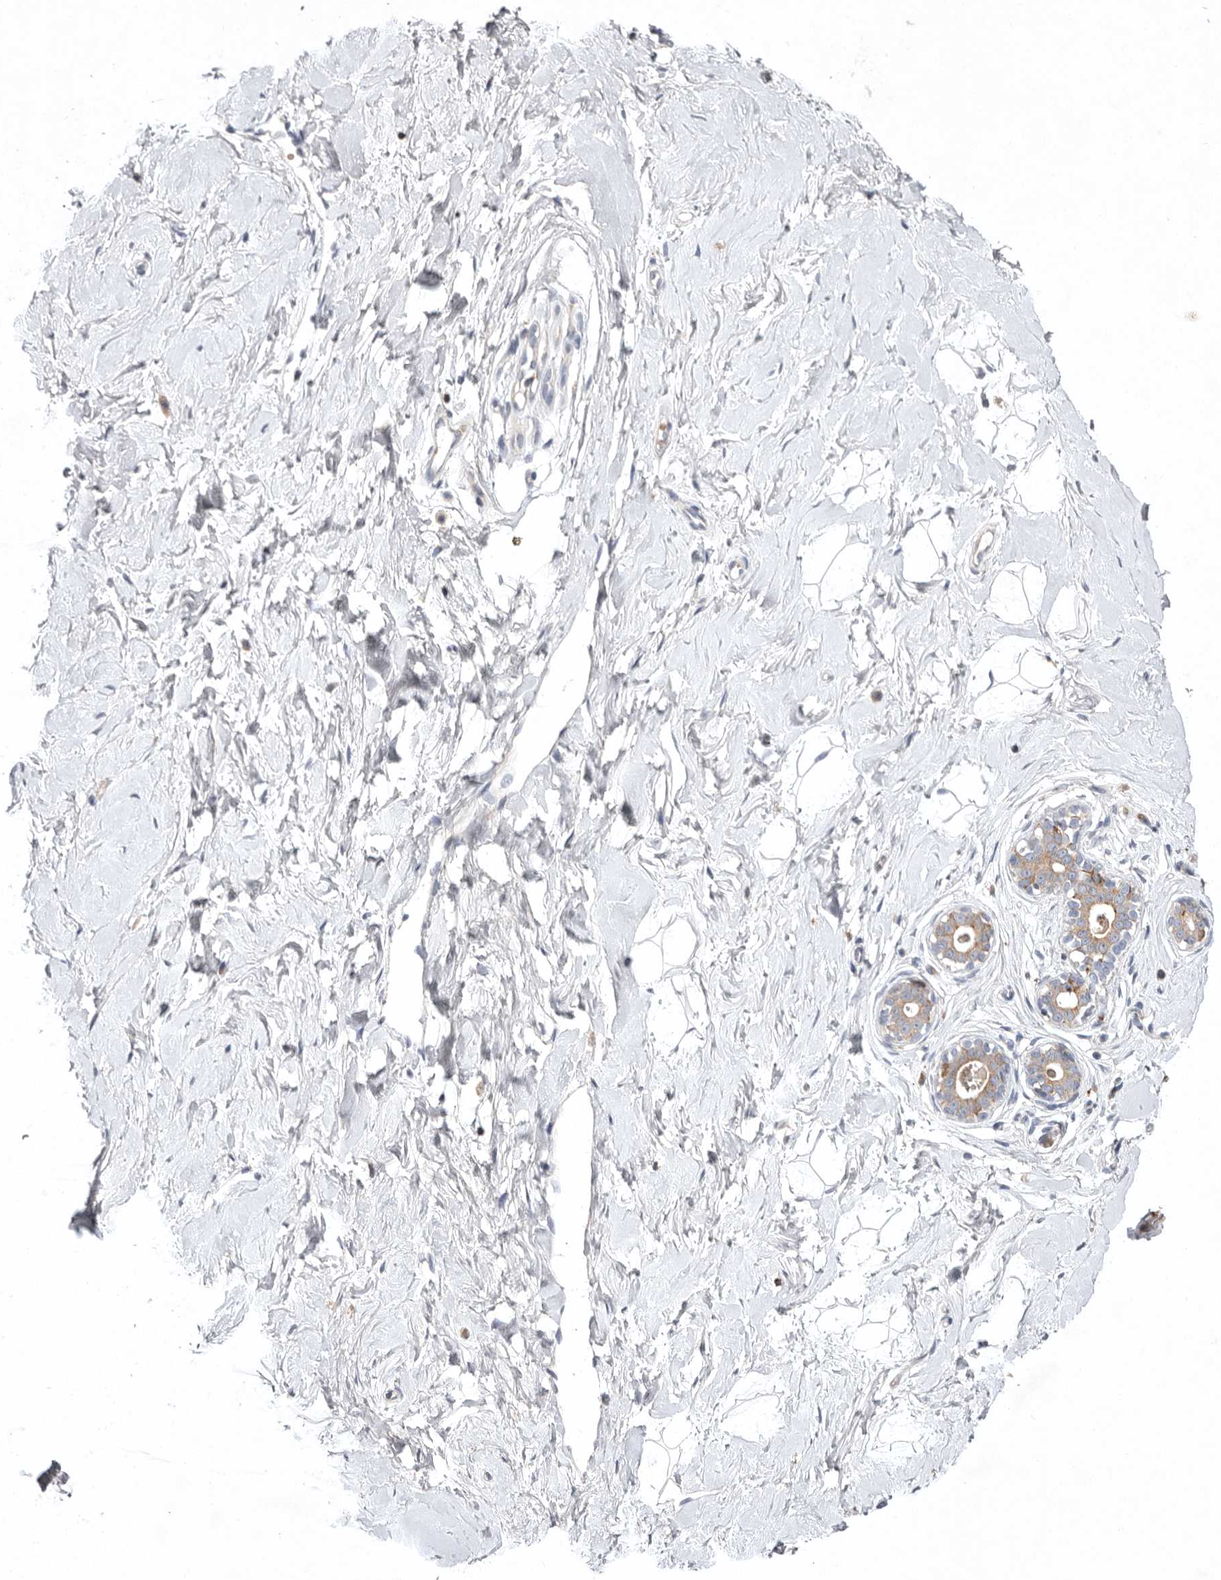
{"staining": {"intensity": "negative", "quantity": "none", "location": "none"}, "tissue": "breast", "cell_type": "Adipocytes", "image_type": "normal", "snomed": [{"axis": "morphology", "description": "Normal tissue, NOS"}, {"axis": "morphology", "description": "Adenoma, NOS"}, {"axis": "topography", "description": "Breast"}], "caption": "This is a histopathology image of IHC staining of unremarkable breast, which shows no positivity in adipocytes.", "gene": "TNFSF14", "patient": {"sex": "female", "age": 23}}